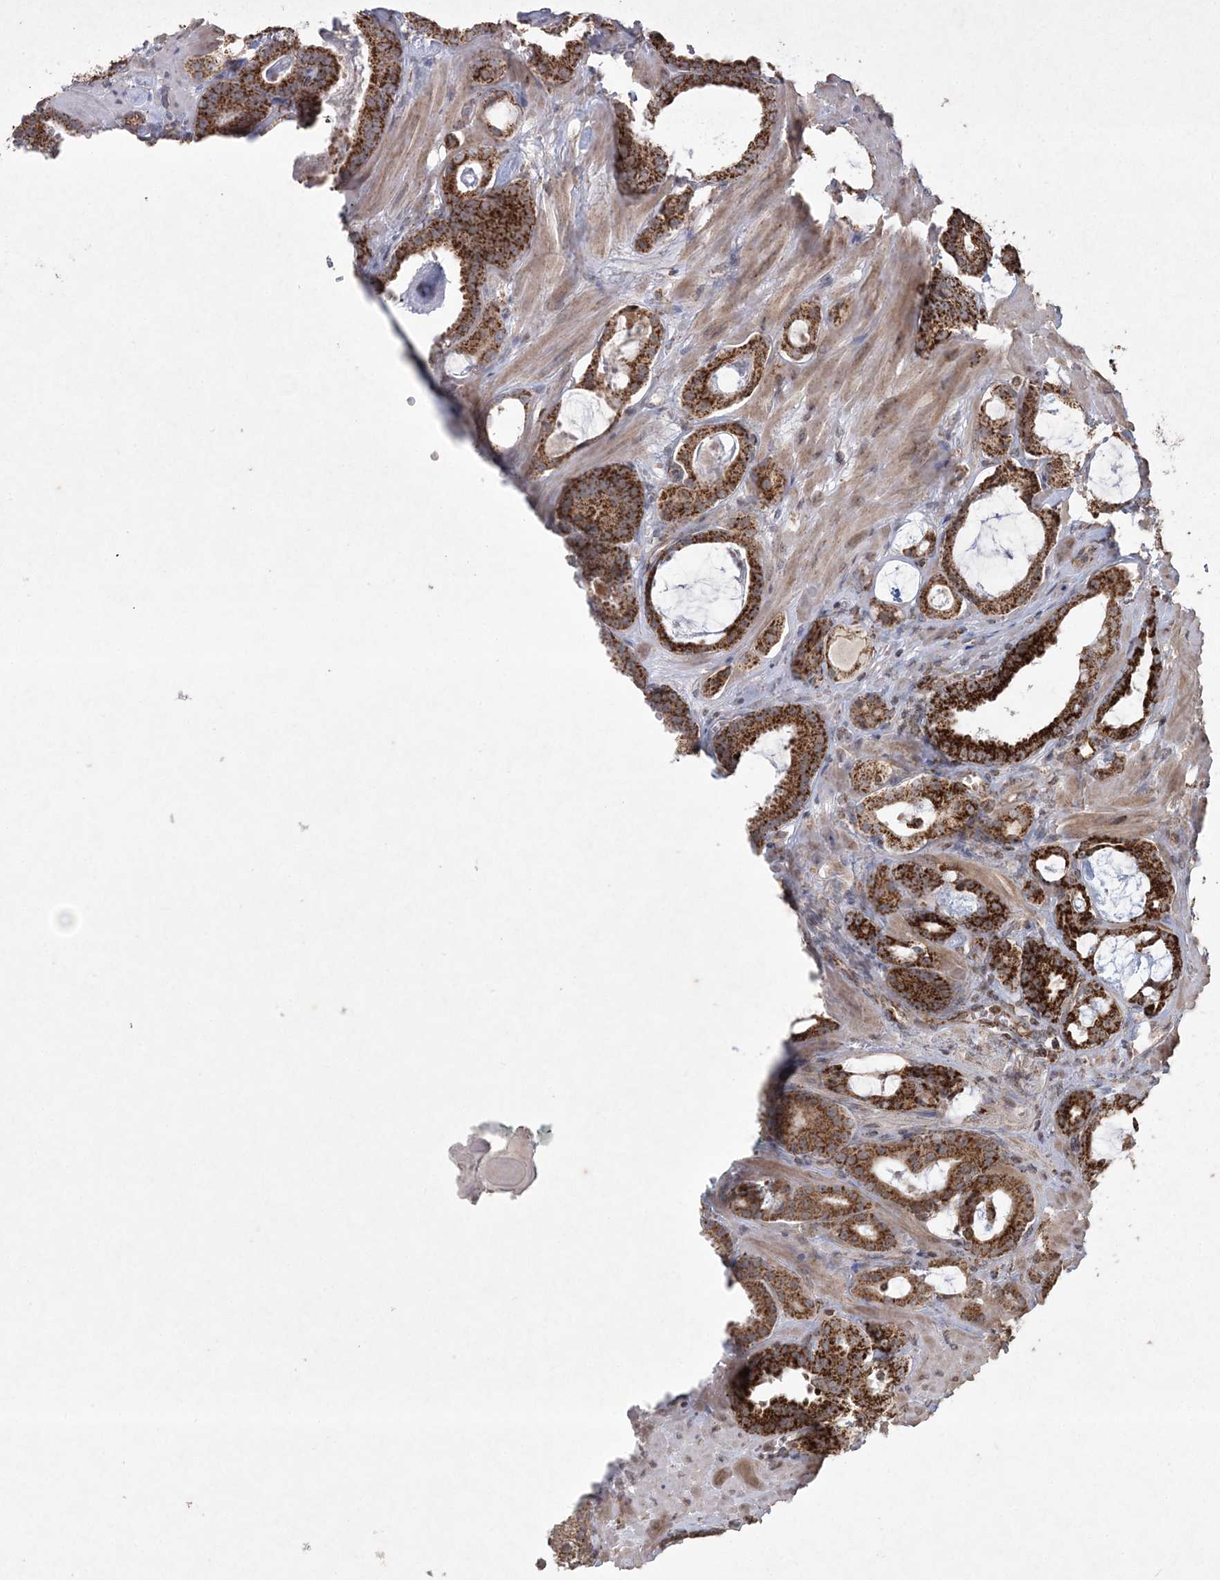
{"staining": {"intensity": "strong", "quantity": ">75%", "location": "cytoplasmic/membranous"}, "tissue": "prostate cancer", "cell_type": "Tumor cells", "image_type": "cancer", "snomed": [{"axis": "morphology", "description": "Adenocarcinoma, Low grade"}, {"axis": "topography", "description": "Prostate"}], "caption": "Adenocarcinoma (low-grade) (prostate) stained with immunohistochemistry demonstrates strong cytoplasmic/membranous staining in approximately >75% of tumor cells. The staining is performed using DAB brown chromogen to label protein expression. The nuclei are counter-stained blue using hematoxylin.", "gene": "LRPPRC", "patient": {"sex": "male", "age": 53}}